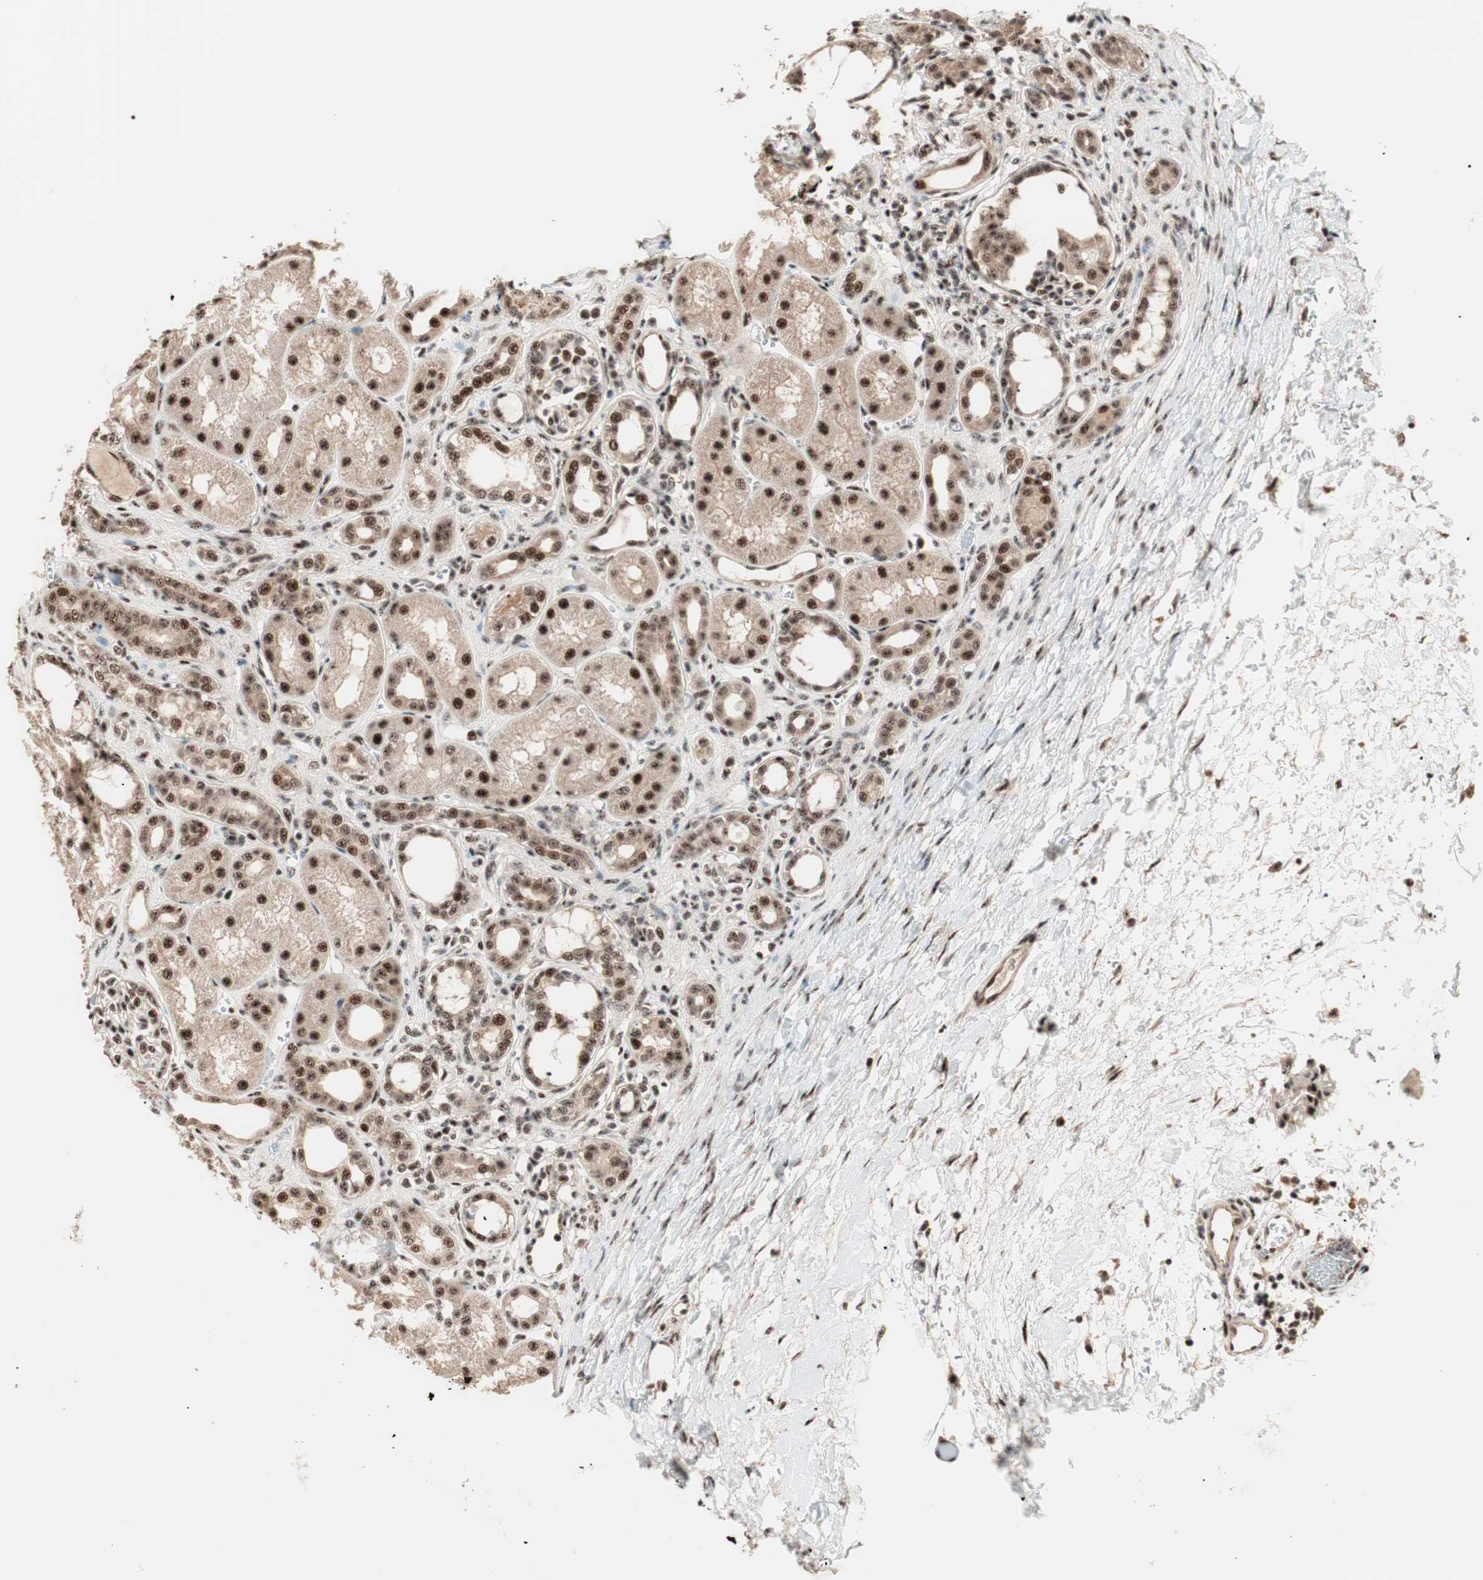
{"staining": {"intensity": "strong", "quantity": "25%-75%", "location": "nuclear"}, "tissue": "kidney", "cell_type": "Cells in glomeruli", "image_type": "normal", "snomed": [{"axis": "morphology", "description": "Normal tissue, NOS"}, {"axis": "topography", "description": "Kidney"}], "caption": "A high-resolution micrograph shows immunohistochemistry staining of unremarkable kidney, which displays strong nuclear expression in approximately 25%-75% of cells in glomeruli. The staining was performed using DAB, with brown indicating positive protein expression. Nuclei are stained blue with hematoxylin.", "gene": "NR5A2", "patient": {"sex": "male", "age": 7}}